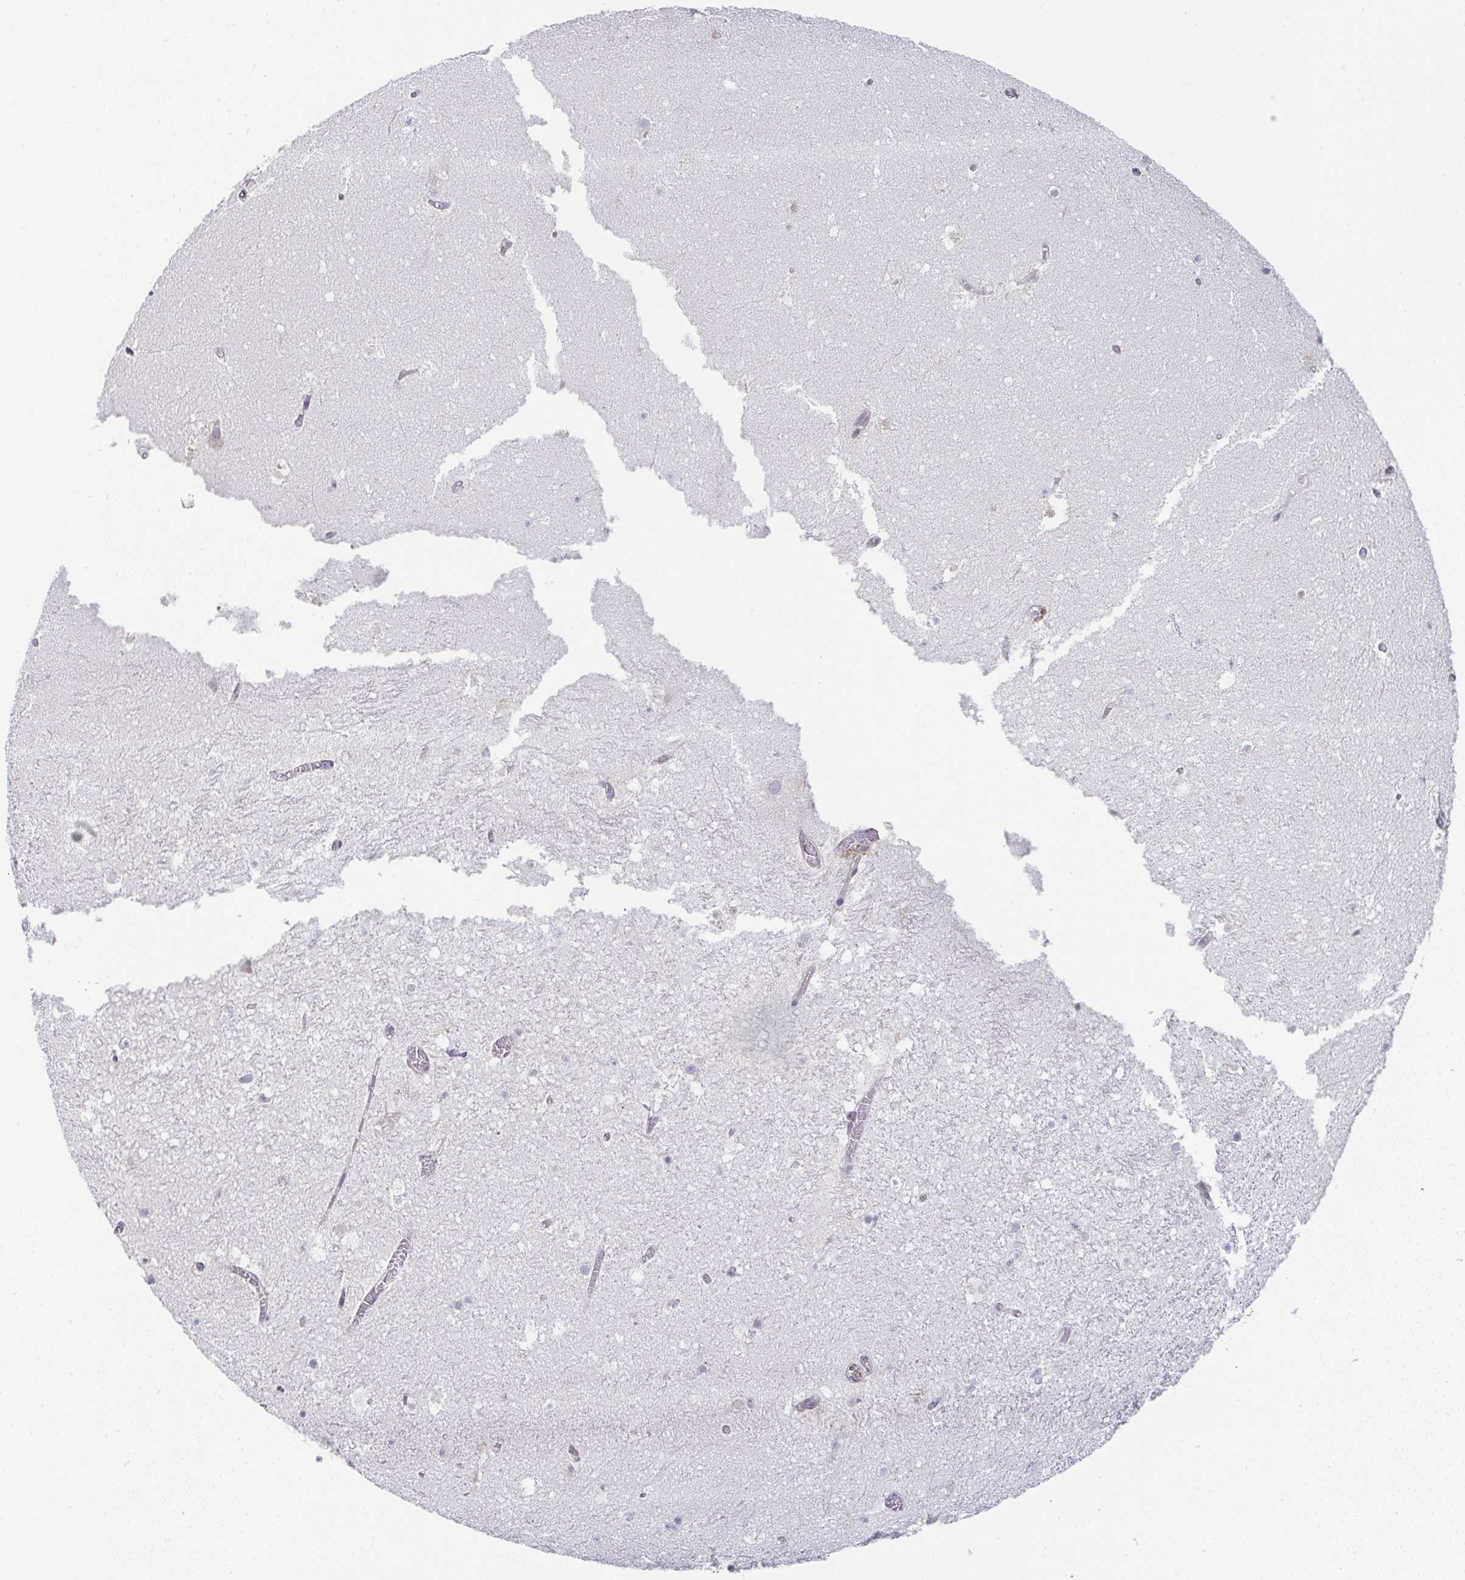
{"staining": {"intensity": "negative", "quantity": "none", "location": "none"}, "tissue": "hippocampus", "cell_type": "Glial cells", "image_type": "normal", "snomed": [{"axis": "morphology", "description": "Normal tissue, NOS"}, {"axis": "topography", "description": "Hippocampus"}], "caption": "Histopathology image shows no protein positivity in glial cells of benign hippocampus.", "gene": "DERL2", "patient": {"sex": "female", "age": 42}}